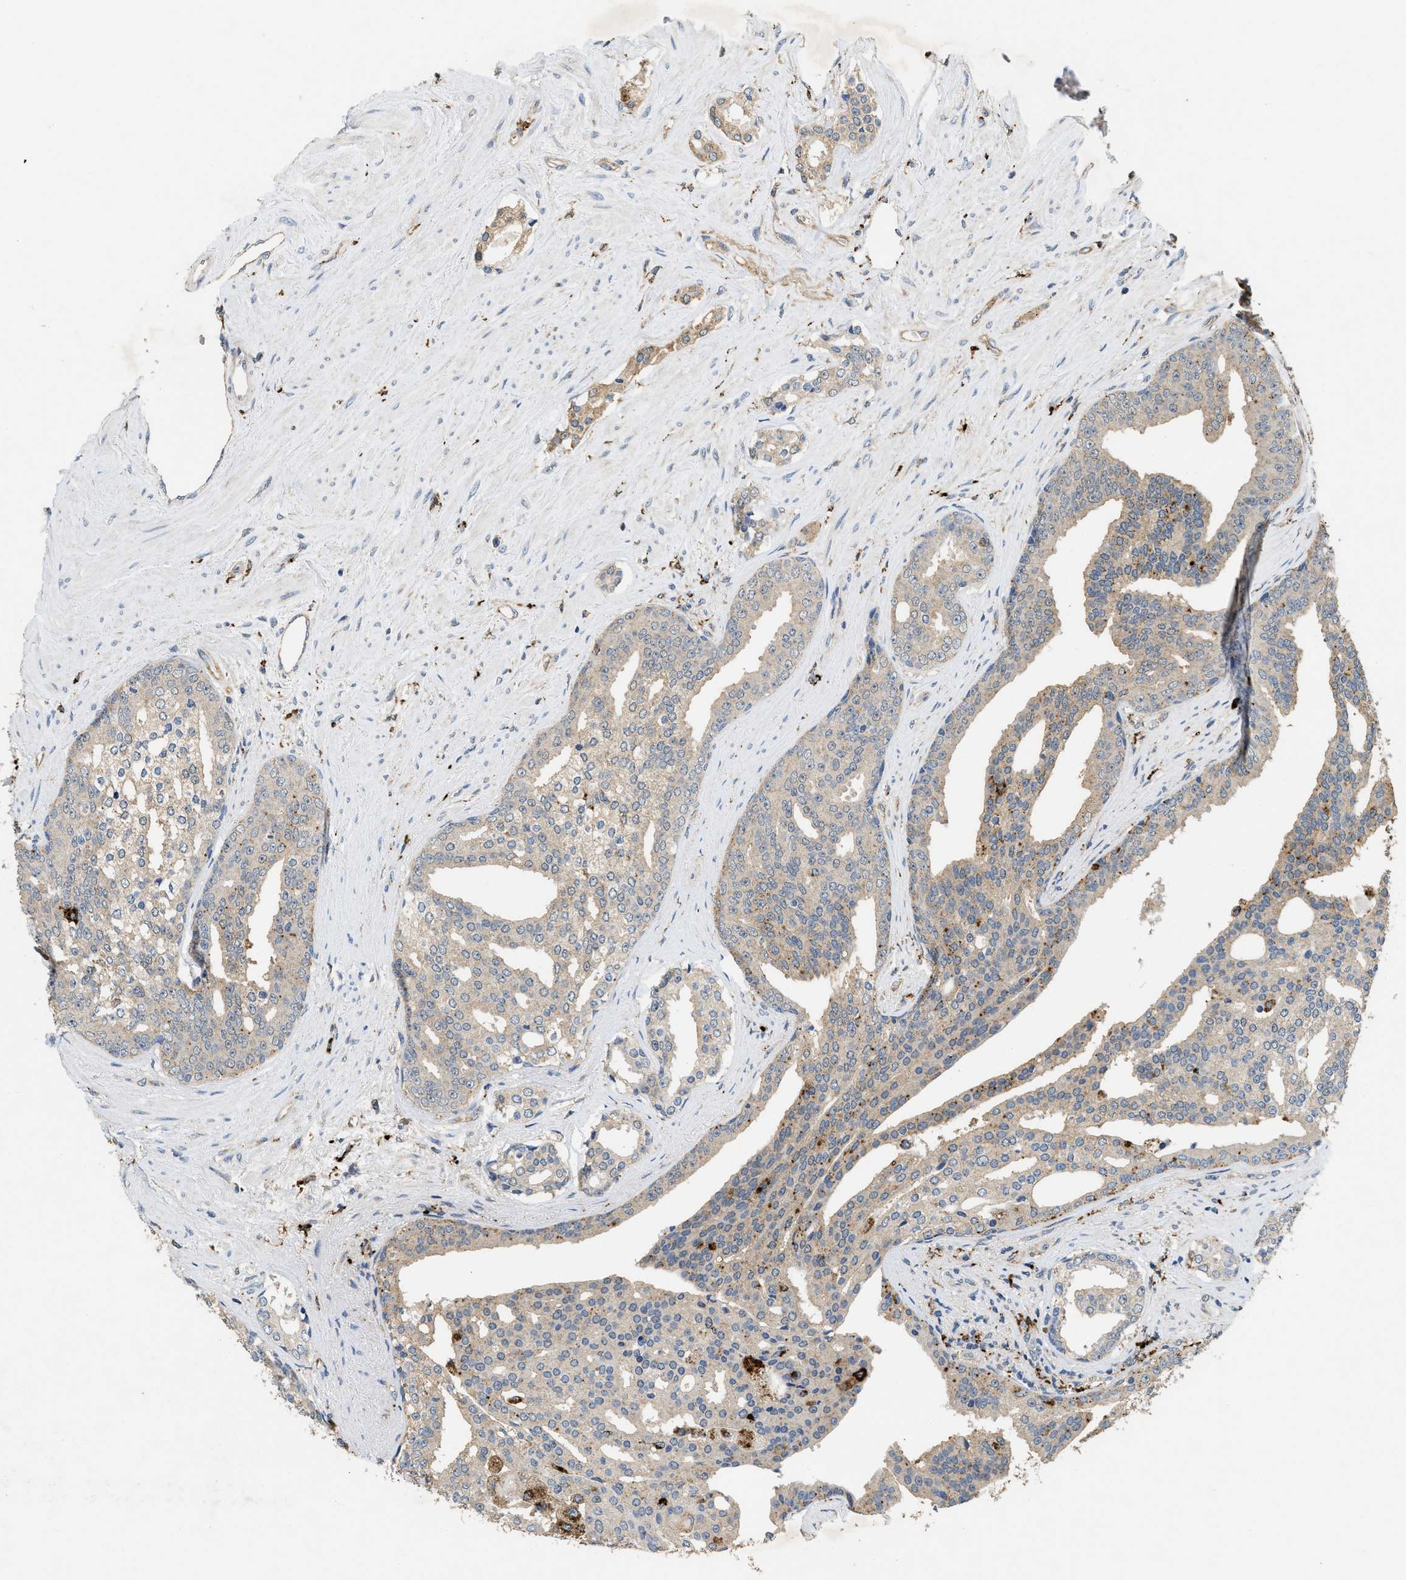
{"staining": {"intensity": "weak", "quantity": ">75%", "location": "cytoplasmic/membranous"}, "tissue": "prostate cancer", "cell_type": "Tumor cells", "image_type": "cancer", "snomed": [{"axis": "morphology", "description": "Adenocarcinoma, High grade"}, {"axis": "topography", "description": "Prostate"}], "caption": "A micrograph of prostate cancer stained for a protein shows weak cytoplasmic/membranous brown staining in tumor cells.", "gene": "BMPR2", "patient": {"sex": "male", "age": 71}}